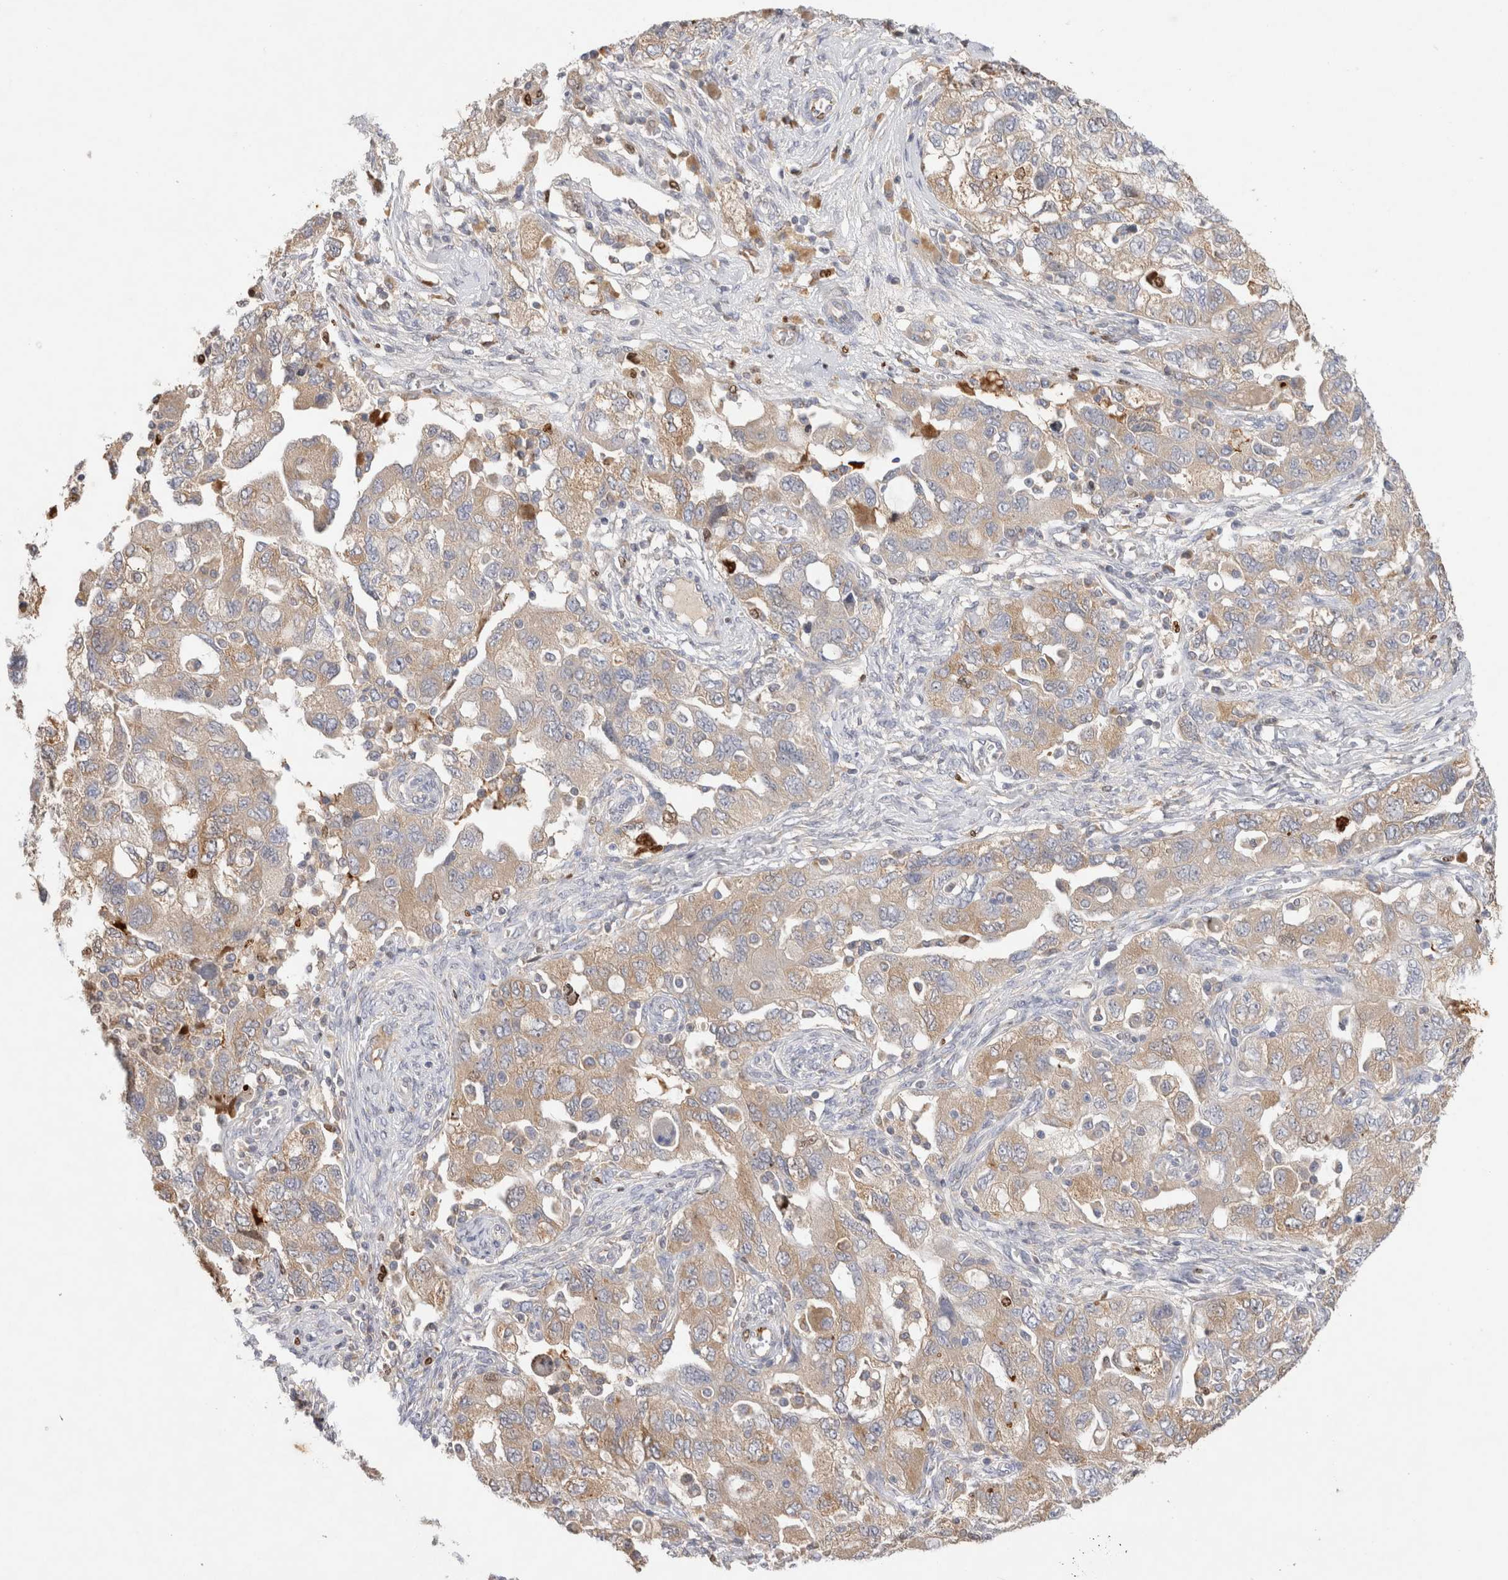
{"staining": {"intensity": "weak", "quantity": ">75%", "location": "cytoplasmic/membranous"}, "tissue": "ovarian cancer", "cell_type": "Tumor cells", "image_type": "cancer", "snomed": [{"axis": "morphology", "description": "Carcinoma, NOS"}, {"axis": "morphology", "description": "Cystadenocarcinoma, serous, NOS"}, {"axis": "topography", "description": "Ovary"}], "caption": "Ovarian carcinoma stained for a protein (brown) demonstrates weak cytoplasmic/membranous positive staining in approximately >75% of tumor cells.", "gene": "GAS1", "patient": {"sex": "female", "age": 69}}